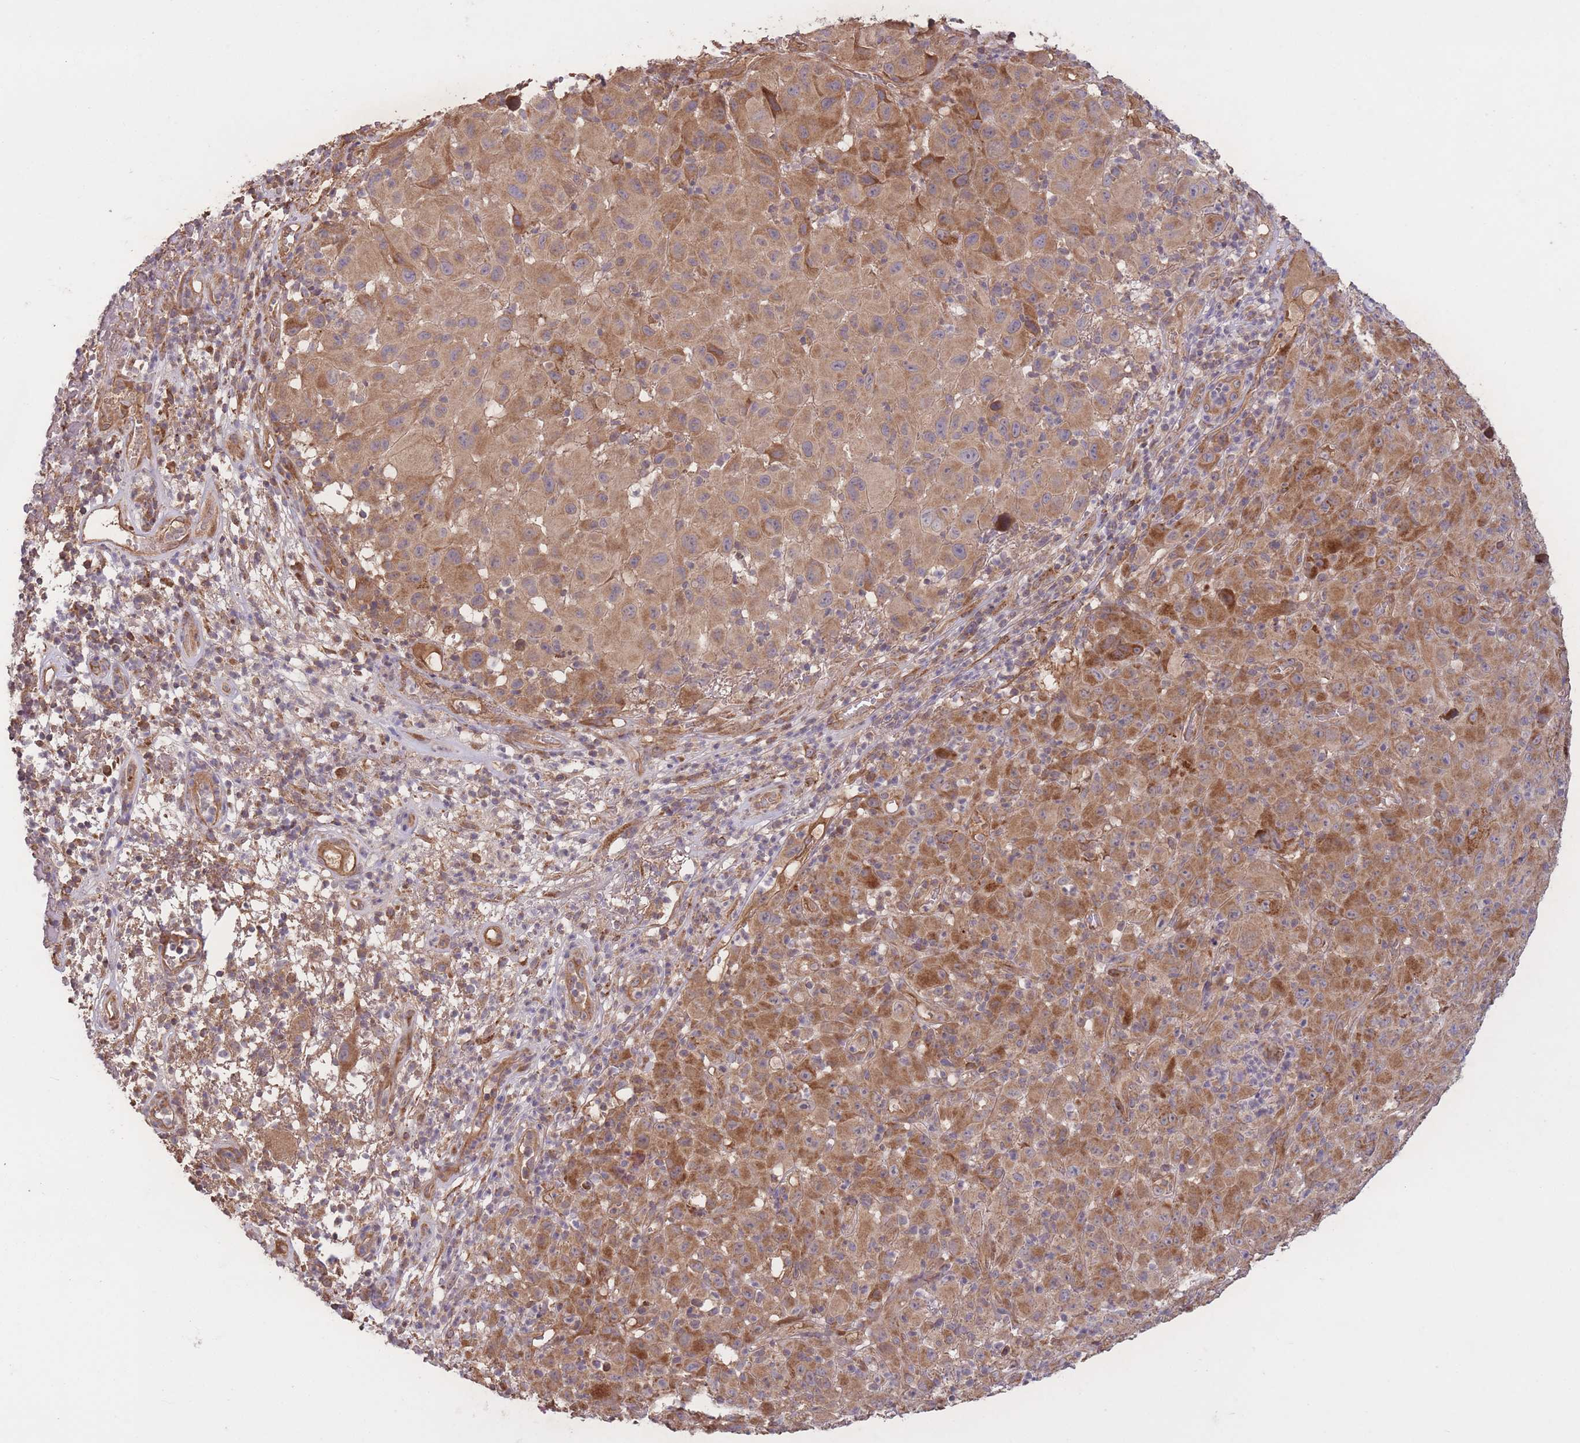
{"staining": {"intensity": "moderate", "quantity": ">75%", "location": "cytoplasmic/membranous"}, "tissue": "melanoma", "cell_type": "Tumor cells", "image_type": "cancer", "snomed": [{"axis": "morphology", "description": "Malignant melanoma, NOS"}, {"axis": "topography", "description": "Skin"}], "caption": "Protein expression analysis of malignant melanoma demonstrates moderate cytoplasmic/membranous expression in approximately >75% of tumor cells.", "gene": "EEF1AKMT1", "patient": {"sex": "male", "age": 73}}